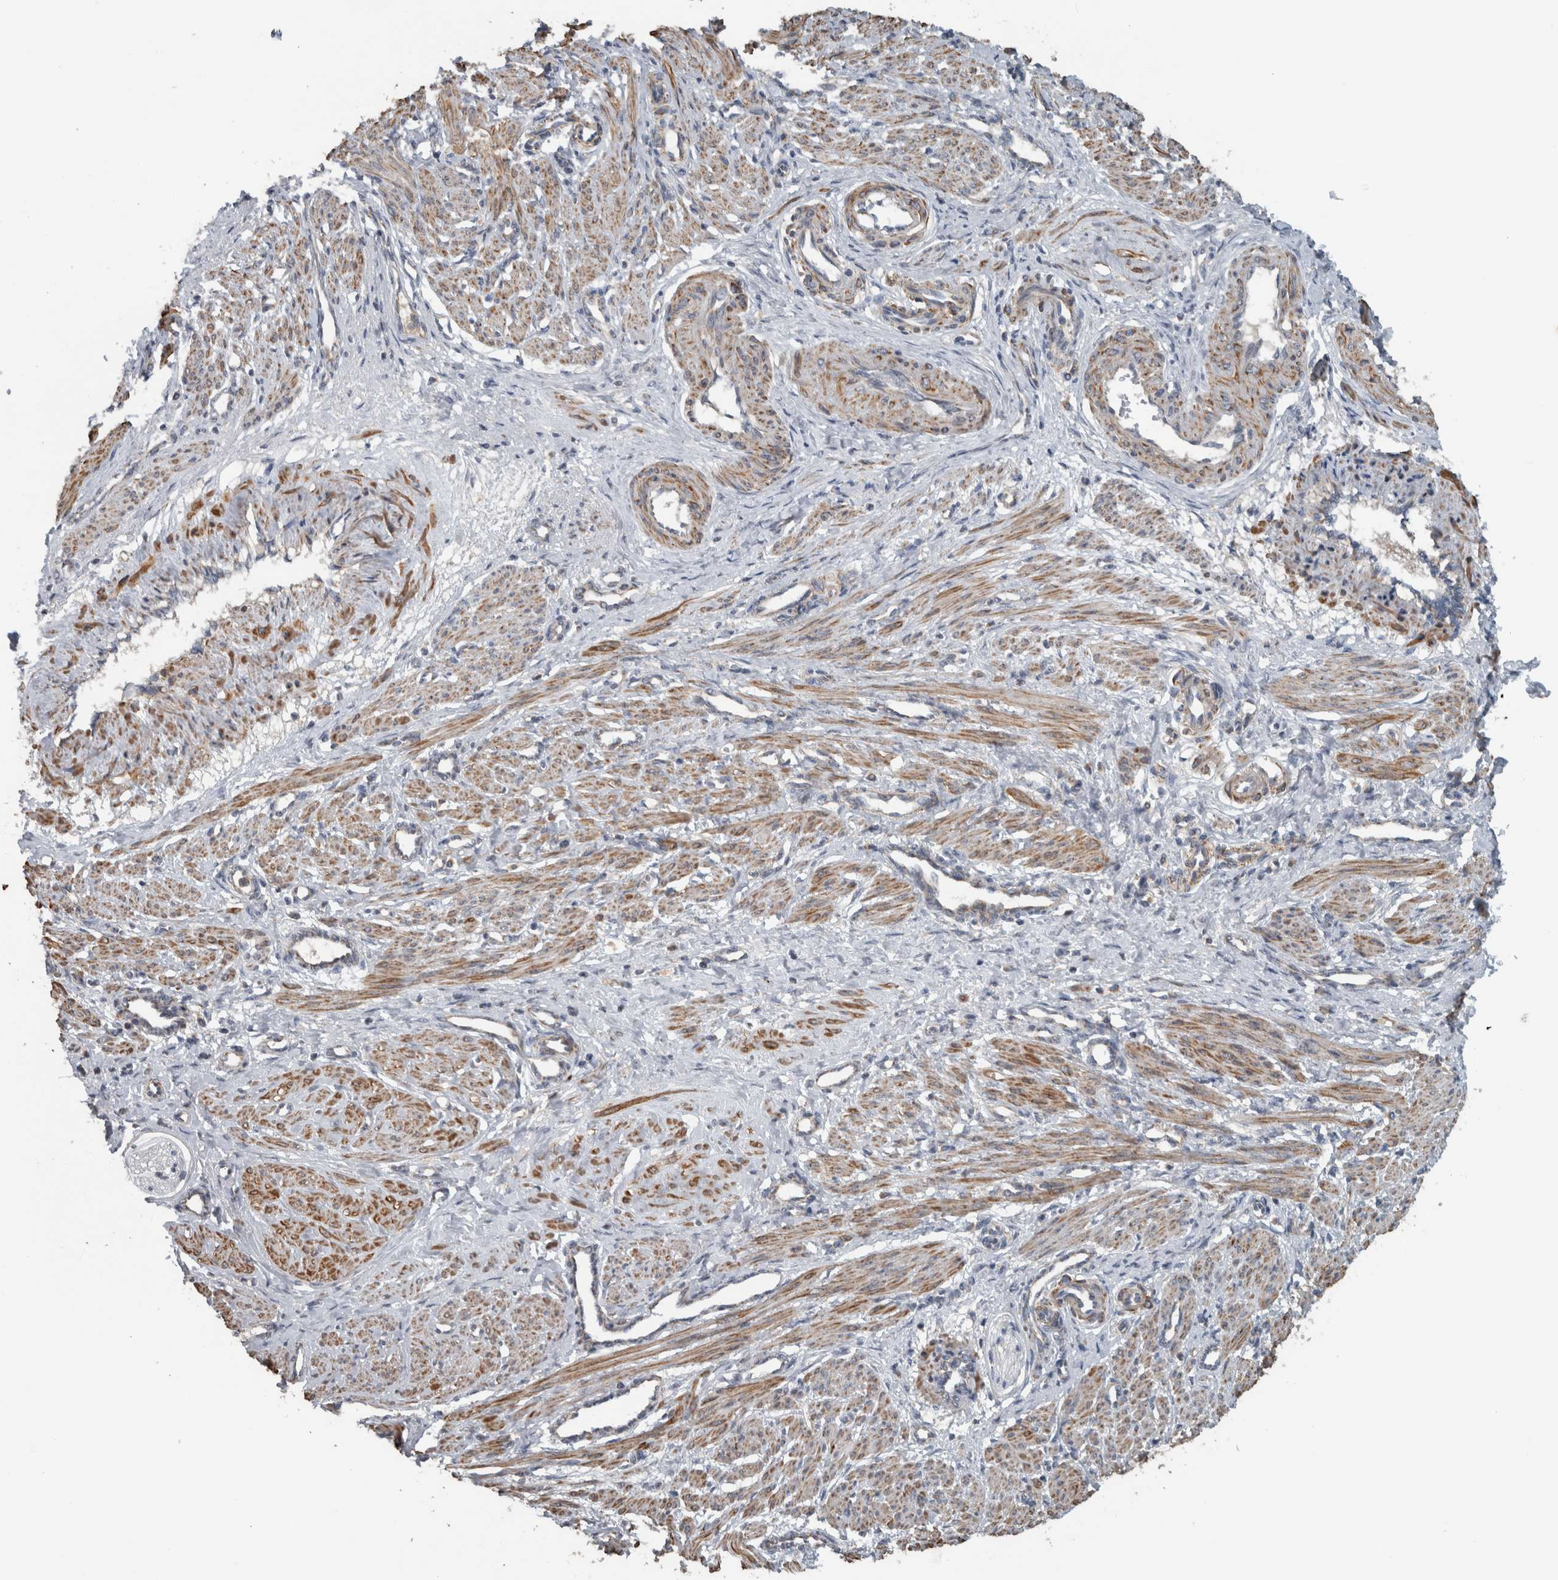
{"staining": {"intensity": "moderate", "quantity": ">75%", "location": "cytoplasmic/membranous"}, "tissue": "smooth muscle", "cell_type": "Smooth muscle cells", "image_type": "normal", "snomed": [{"axis": "morphology", "description": "Normal tissue, NOS"}, {"axis": "topography", "description": "Endometrium"}], "caption": "Moderate cytoplasmic/membranous positivity for a protein is appreciated in approximately >75% of smooth muscle cells of unremarkable smooth muscle using immunohistochemistry (IHC).", "gene": "ARMC1", "patient": {"sex": "female", "age": 33}}